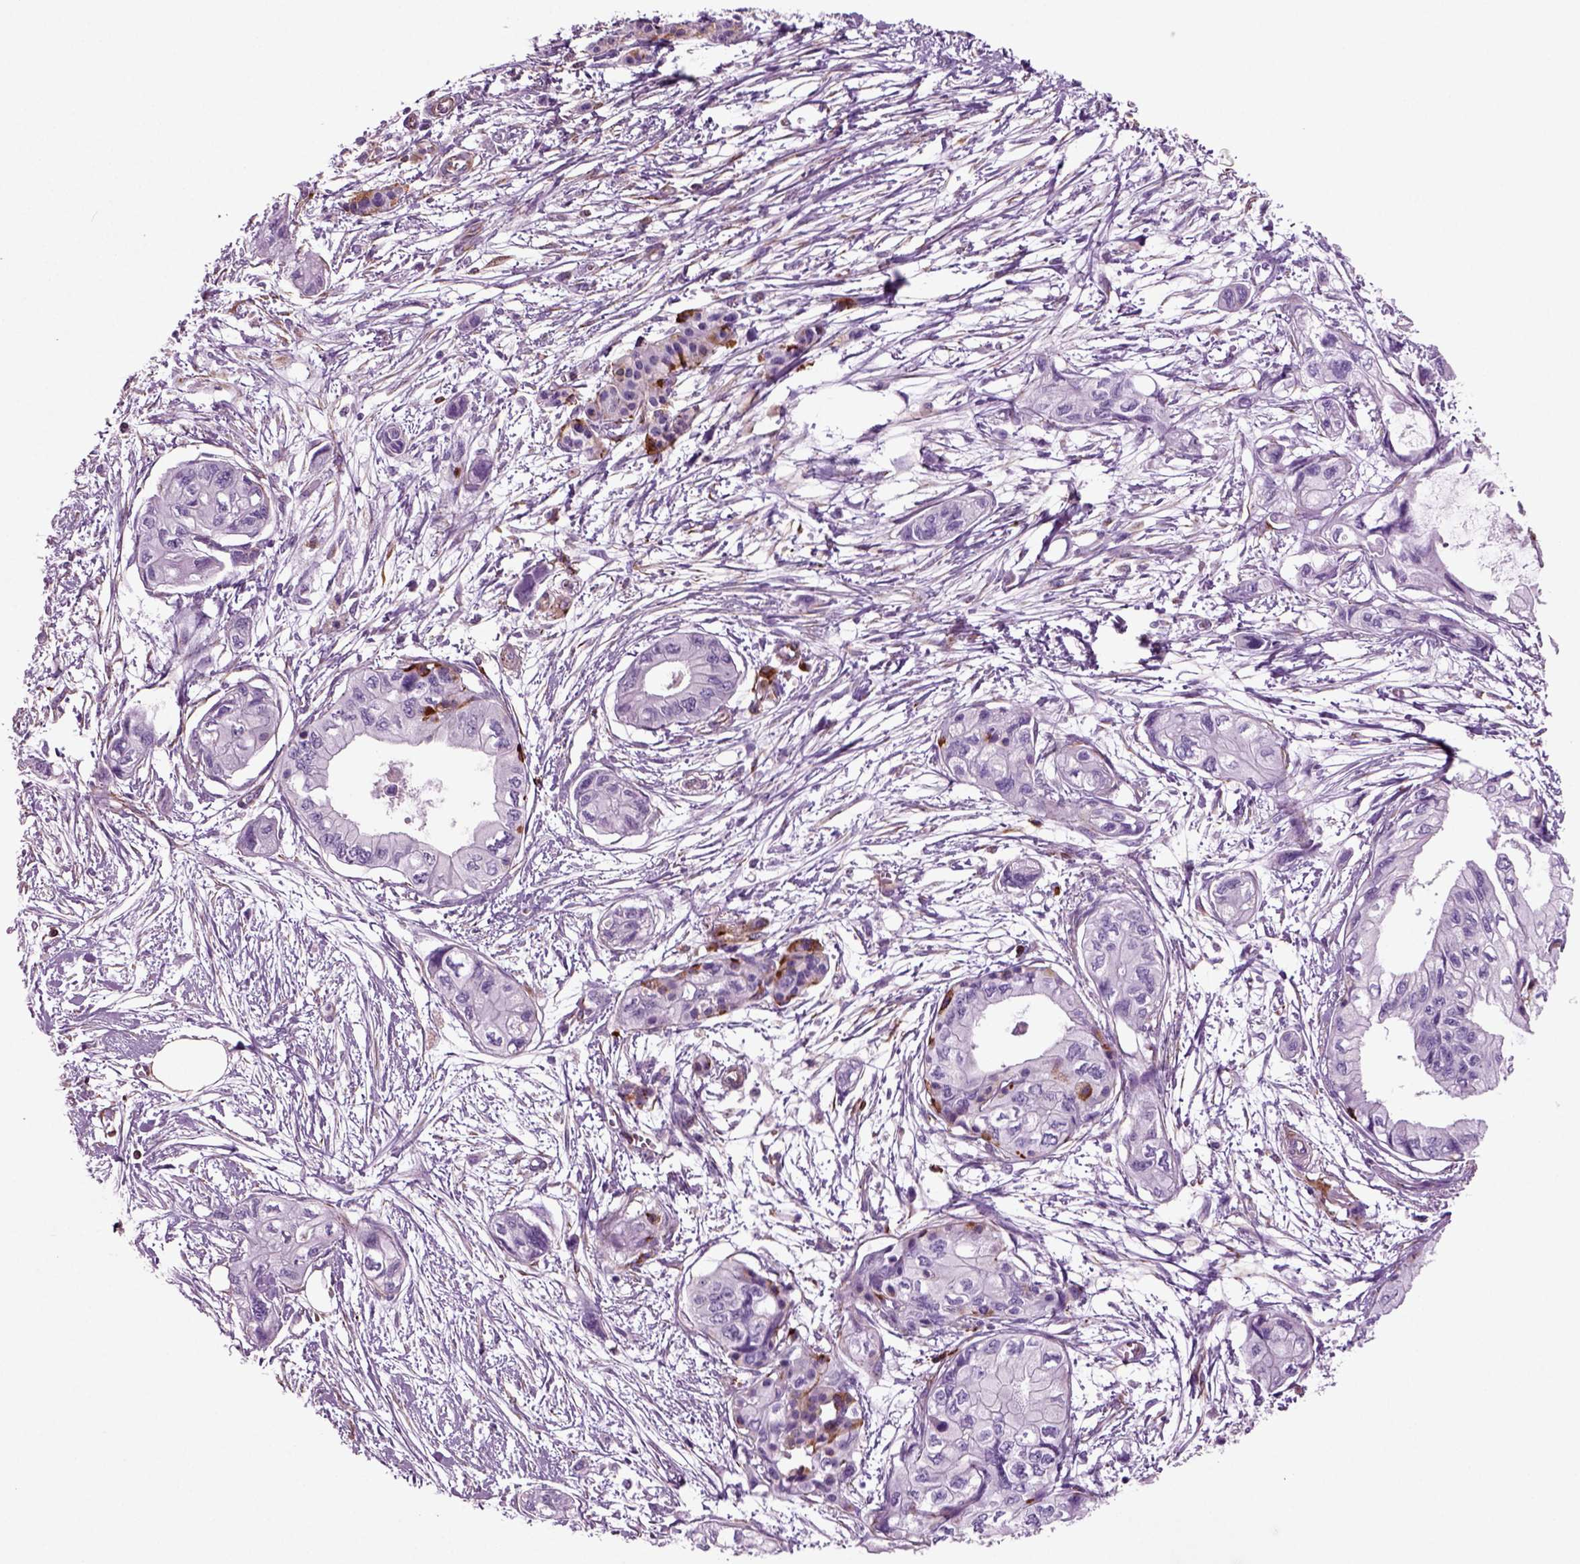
{"staining": {"intensity": "negative", "quantity": "none", "location": "none"}, "tissue": "pancreatic cancer", "cell_type": "Tumor cells", "image_type": "cancer", "snomed": [{"axis": "morphology", "description": "Adenocarcinoma, NOS"}, {"axis": "topography", "description": "Pancreas"}], "caption": "DAB immunohistochemical staining of human pancreatic cancer (adenocarcinoma) exhibits no significant staining in tumor cells. (DAB immunohistochemistry with hematoxylin counter stain).", "gene": "ACER3", "patient": {"sex": "female", "age": 76}}